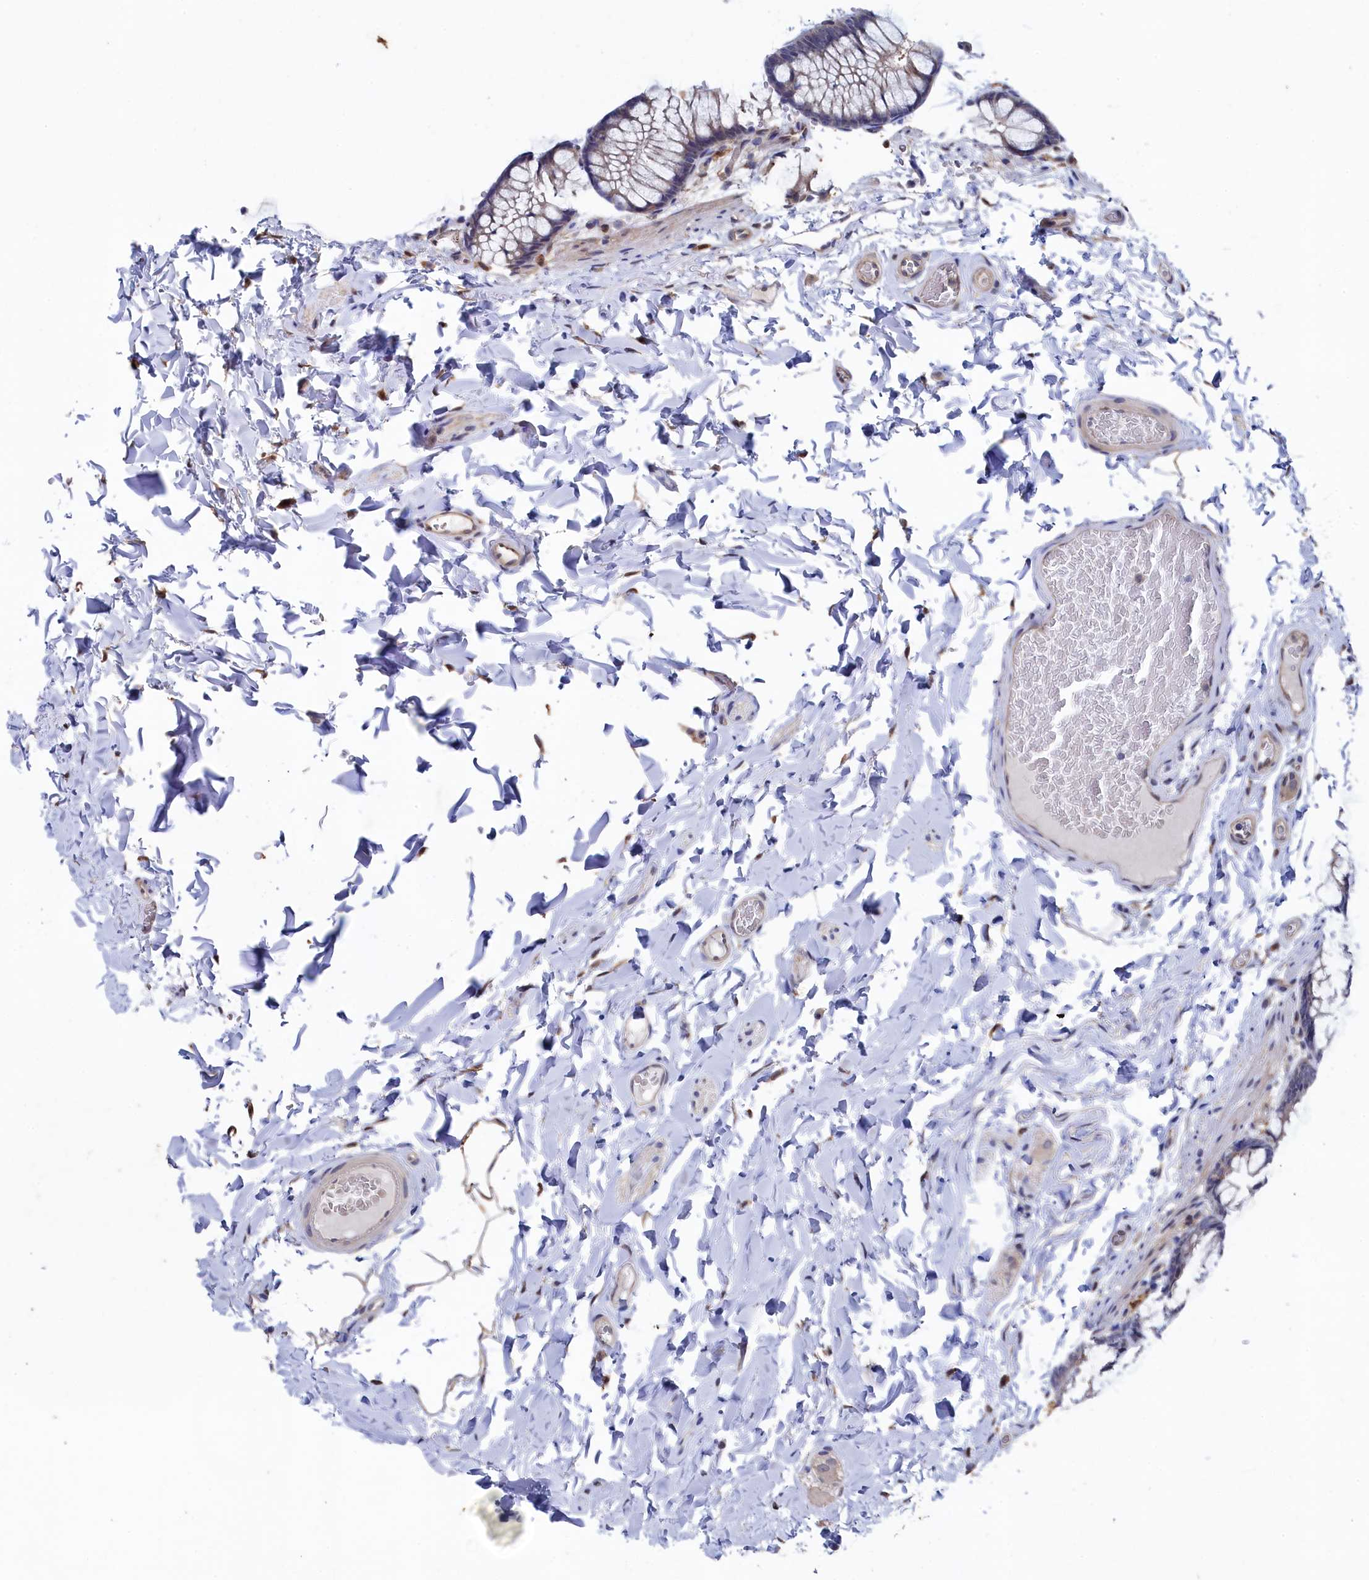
{"staining": {"intensity": "moderate", "quantity": ">75%", "location": "cytoplasmic/membranous"}, "tissue": "colon", "cell_type": "Endothelial cells", "image_type": "normal", "snomed": [{"axis": "morphology", "description": "Normal tissue, NOS"}, {"axis": "topography", "description": "Colon"}], "caption": "This photomicrograph exhibits immunohistochemistry staining of unremarkable human colon, with medium moderate cytoplasmic/membranous expression in about >75% of endothelial cells.", "gene": "RNH1", "patient": {"sex": "male", "age": 47}}